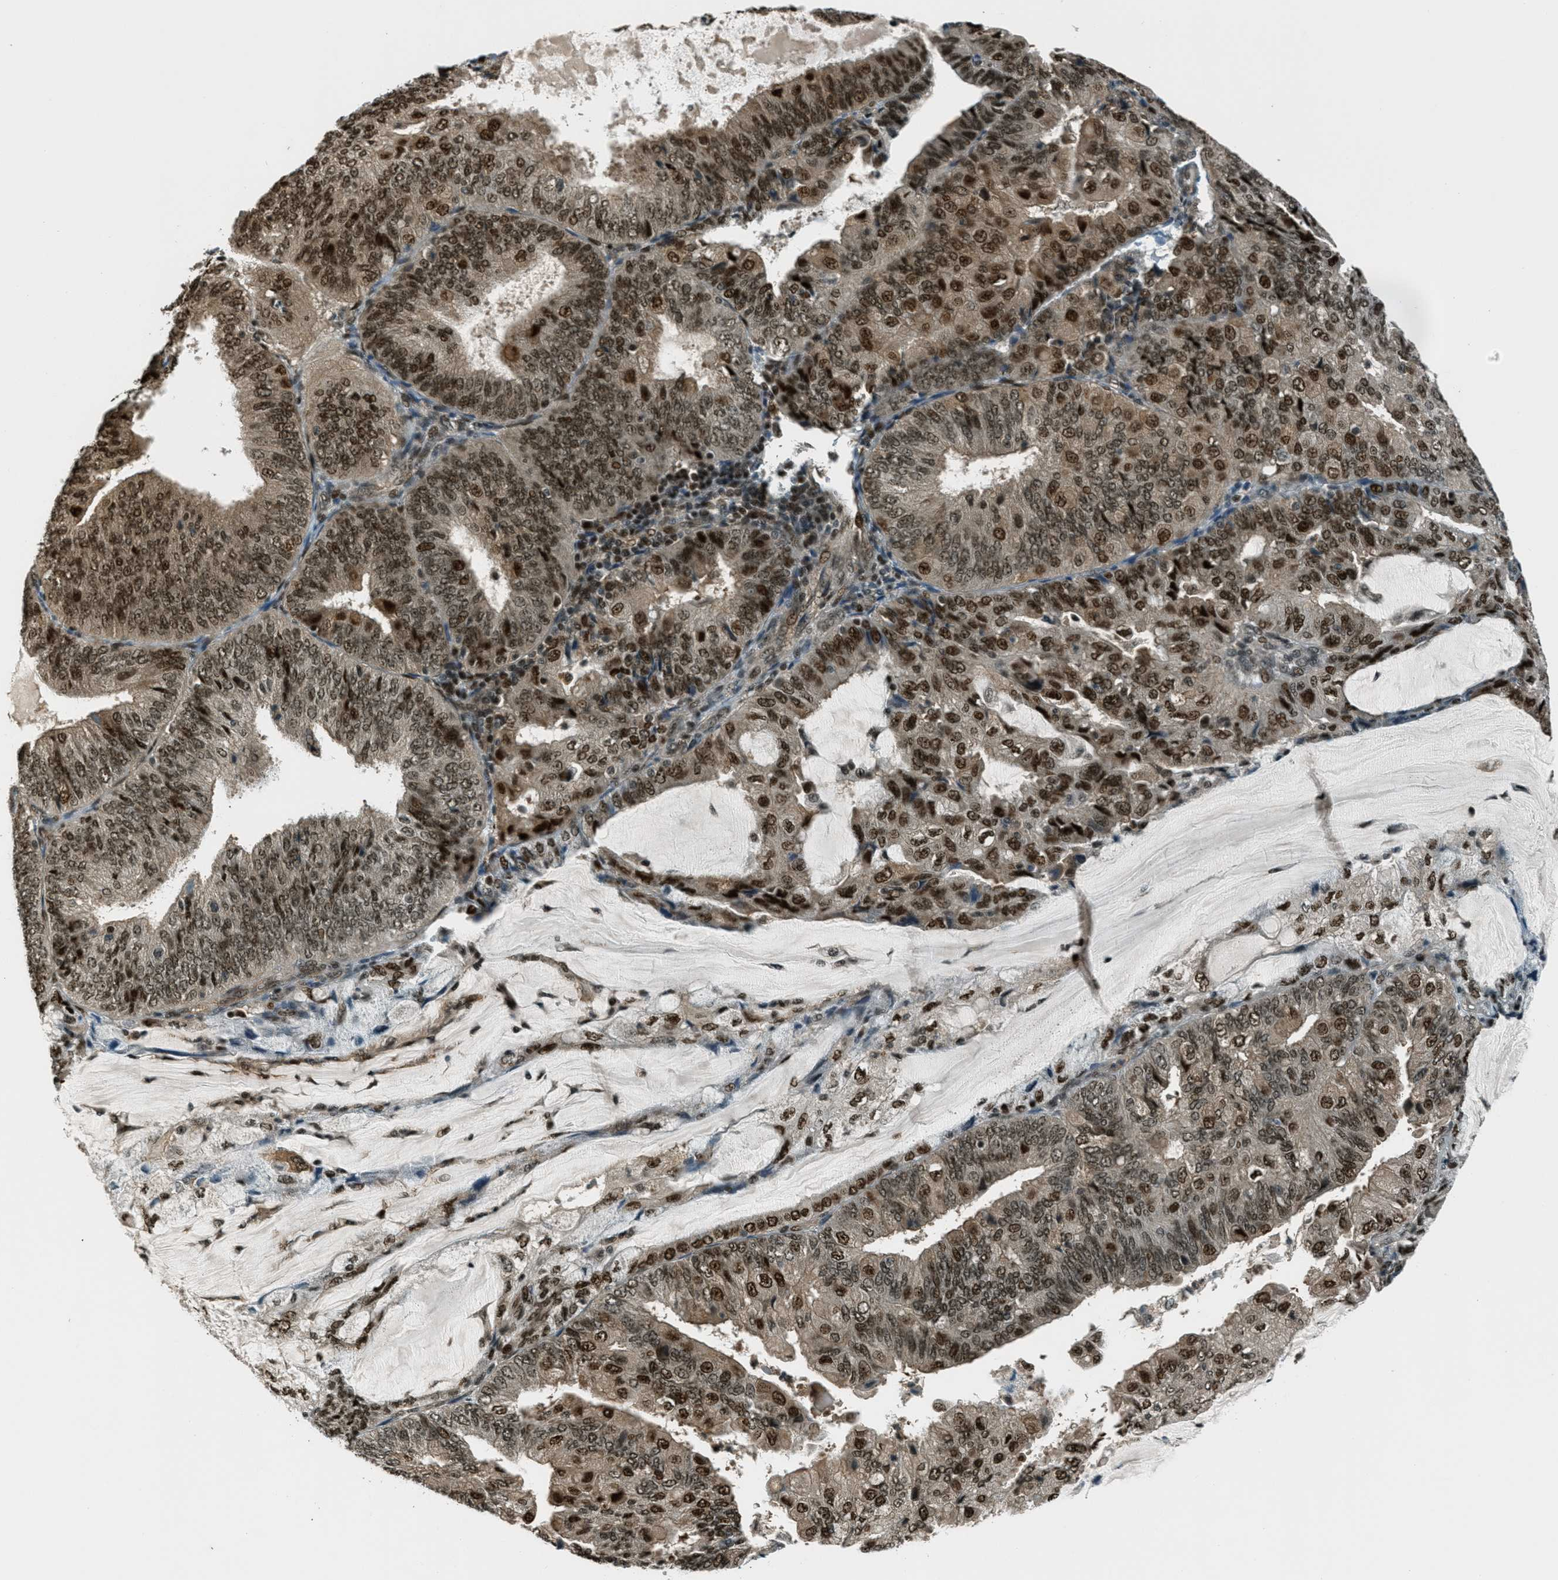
{"staining": {"intensity": "strong", "quantity": ">75%", "location": "cytoplasmic/membranous,nuclear"}, "tissue": "endometrial cancer", "cell_type": "Tumor cells", "image_type": "cancer", "snomed": [{"axis": "morphology", "description": "Adenocarcinoma, NOS"}, {"axis": "topography", "description": "Endometrium"}], "caption": "Adenocarcinoma (endometrial) stained with a brown dye exhibits strong cytoplasmic/membranous and nuclear positive positivity in approximately >75% of tumor cells.", "gene": "FOXM1", "patient": {"sex": "female", "age": 81}}